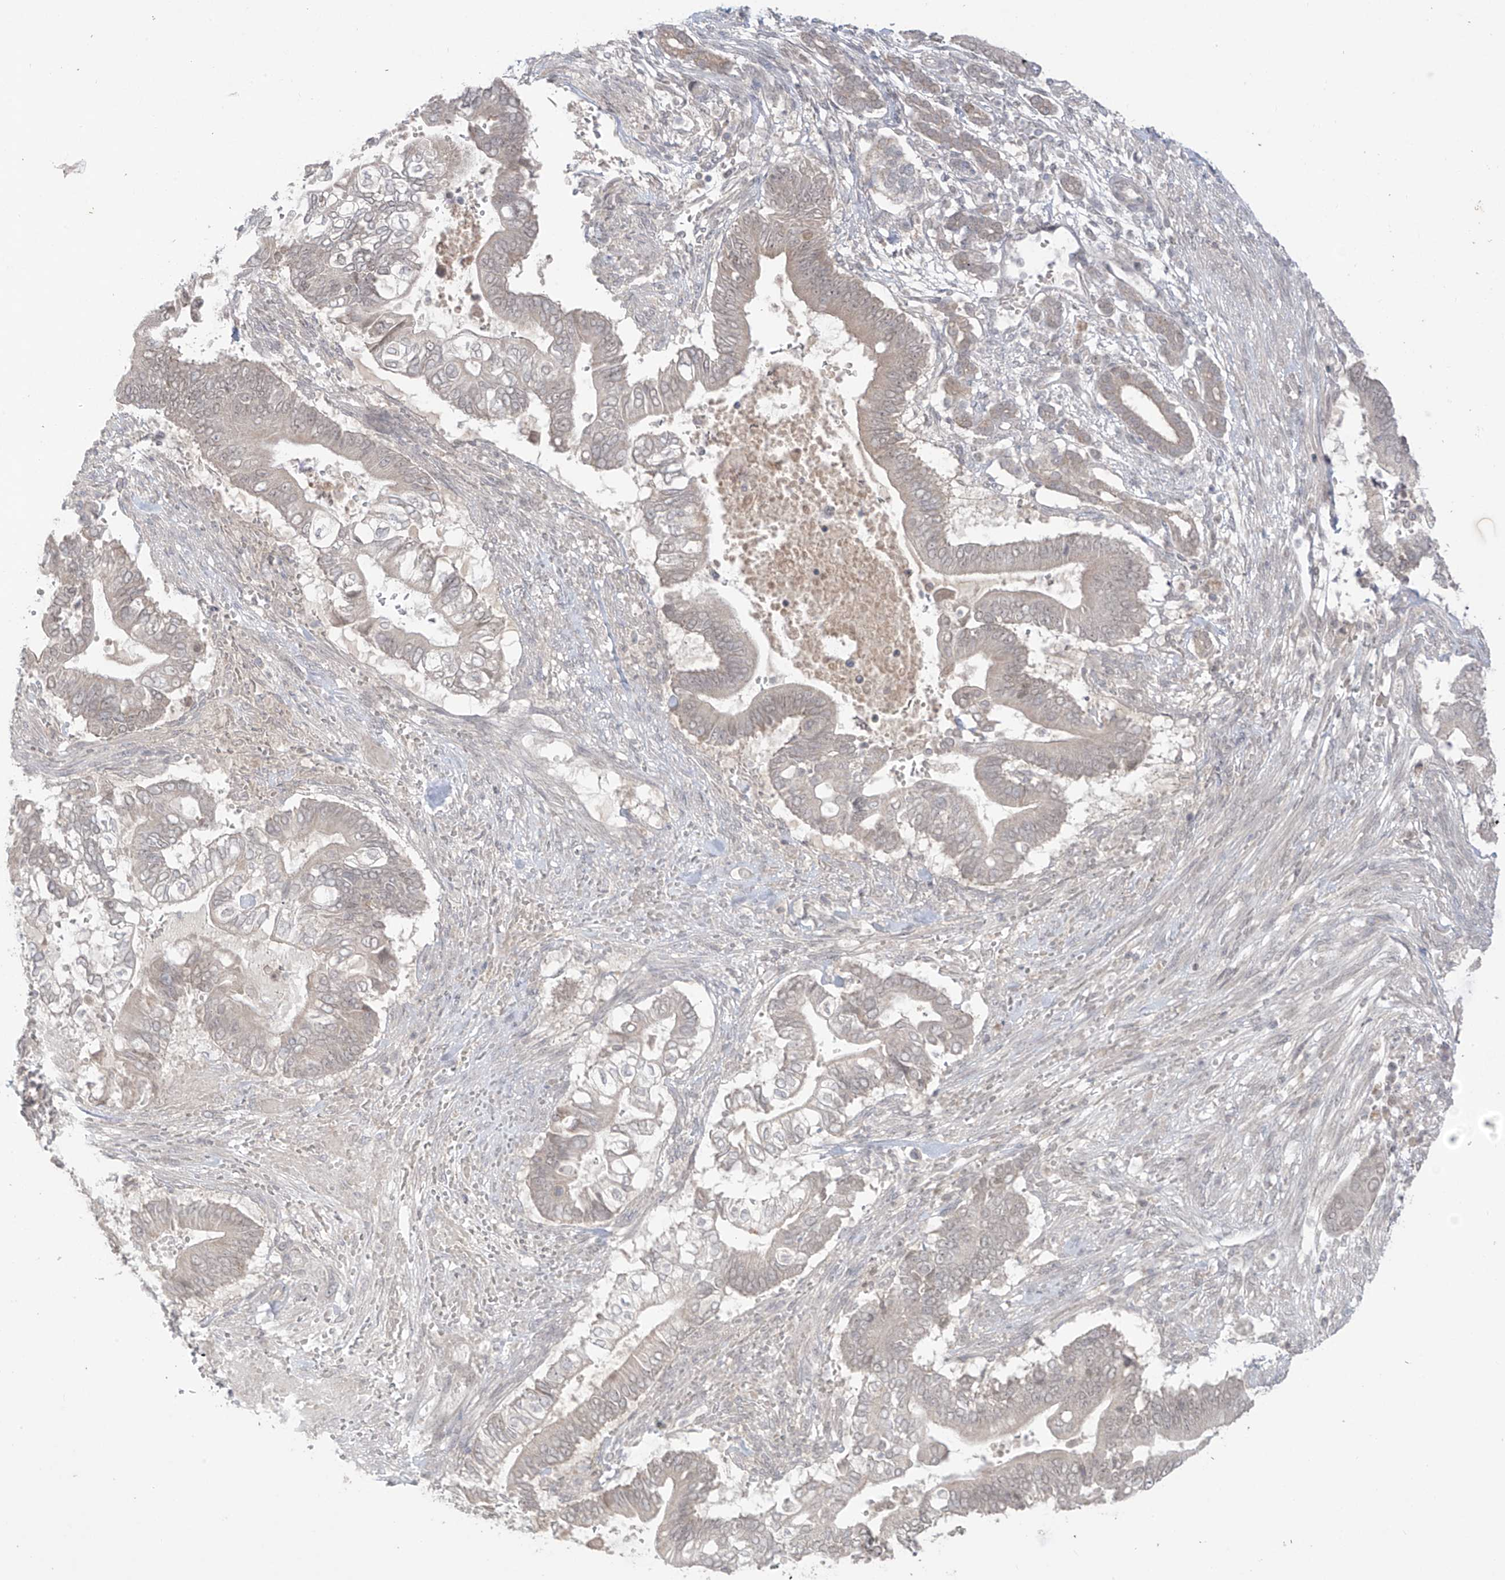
{"staining": {"intensity": "negative", "quantity": "none", "location": "none"}, "tissue": "pancreatic cancer", "cell_type": "Tumor cells", "image_type": "cancer", "snomed": [{"axis": "morphology", "description": "Adenocarcinoma, NOS"}, {"axis": "topography", "description": "Pancreas"}], "caption": "There is no significant staining in tumor cells of pancreatic adenocarcinoma.", "gene": "OGT", "patient": {"sex": "male", "age": 68}}